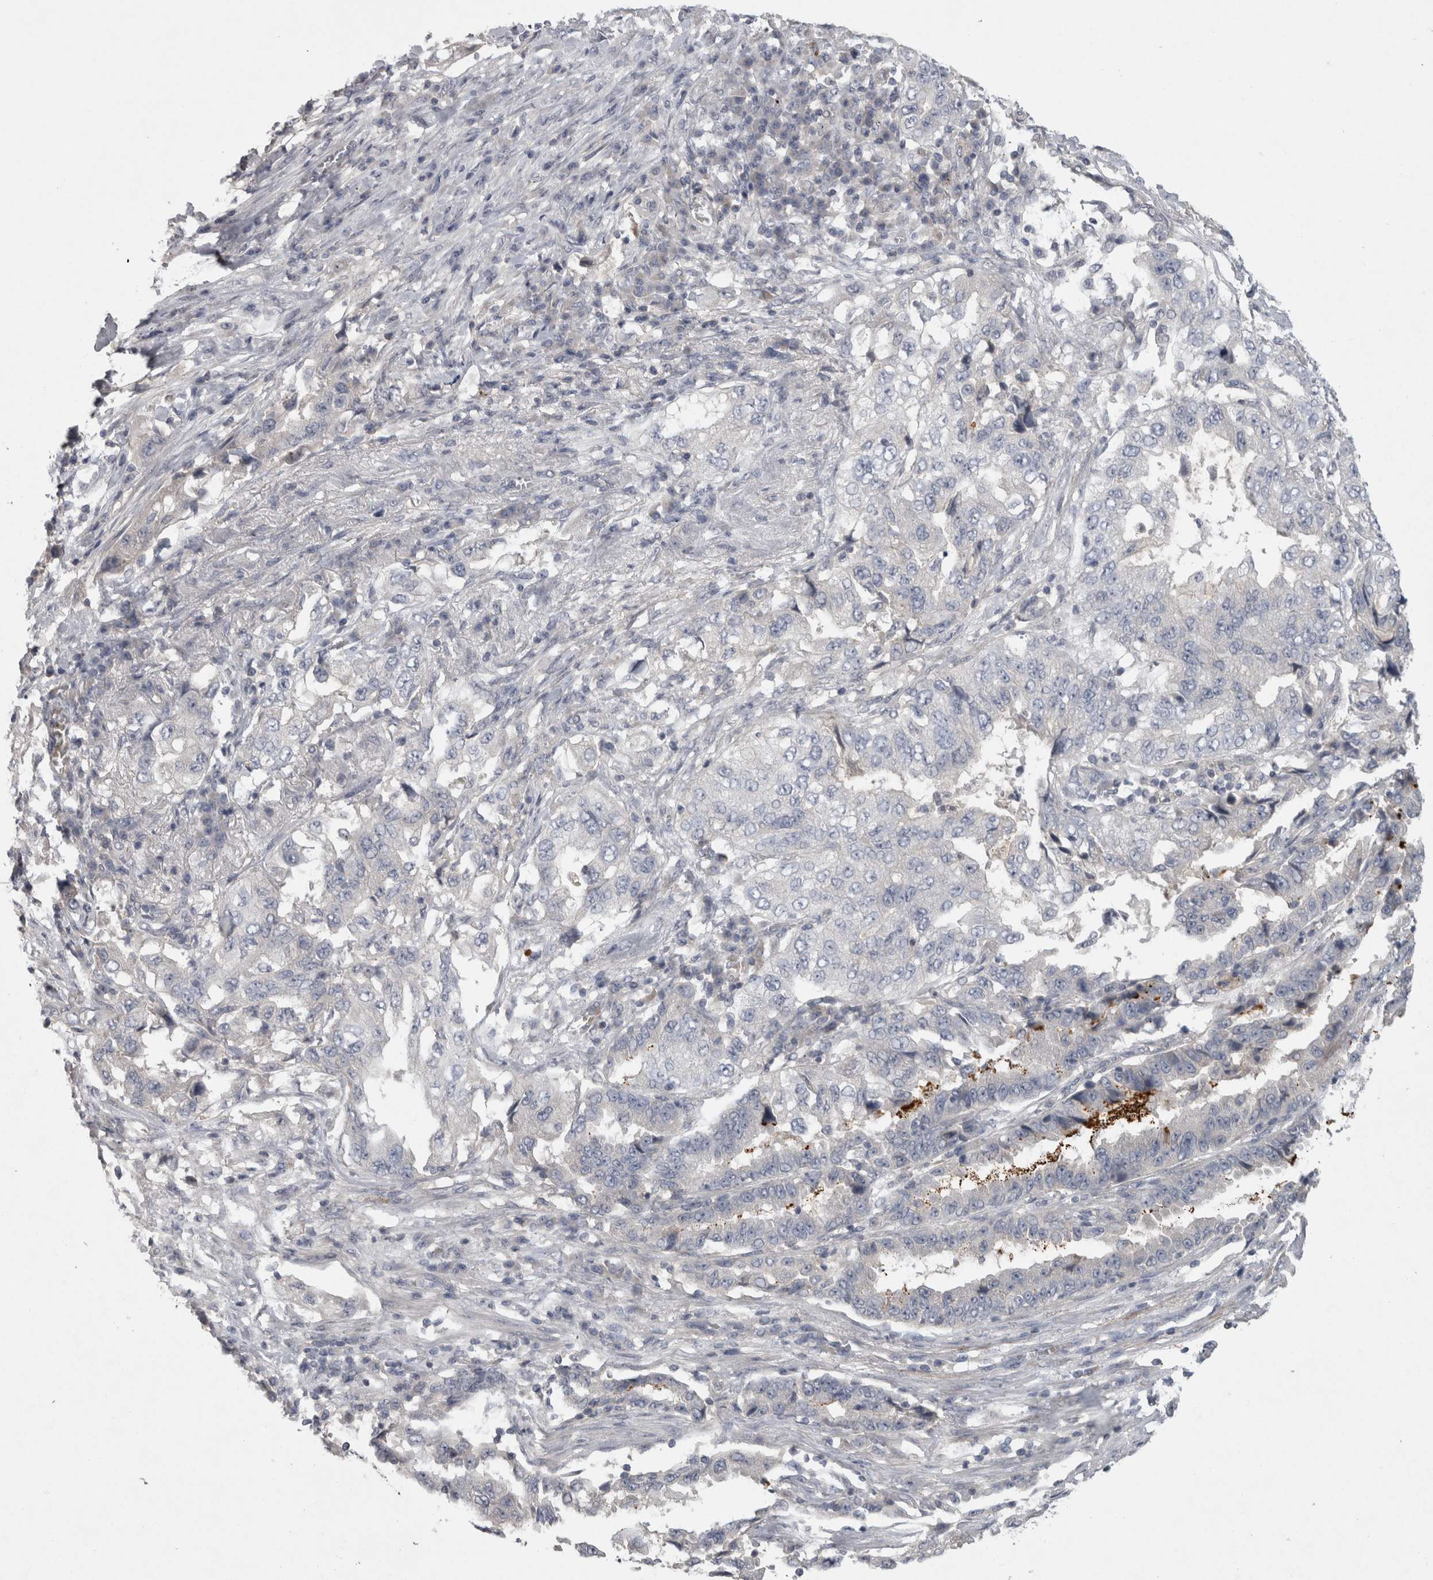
{"staining": {"intensity": "negative", "quantity": "none", "location": "none"}, "tissue": "lung cancer", "cell_type": "Tumor cells", "image_type": "cancer", "snomed": [{"axis": "morphology", "description": "Adenocarcinoma, NOS"}, {"axis": "topography", "description": "Lung"}], "caption": "Immunohistochemistry (IHC) histopathology image of neoplastic tissue: lung cancer stained with DAB shows no significant protein positivity in tumor cells. (IHC, brightfield microscopy, high magnification).", "gene": "ENPP7", "patient": {"sex": "female", "age": 51}}